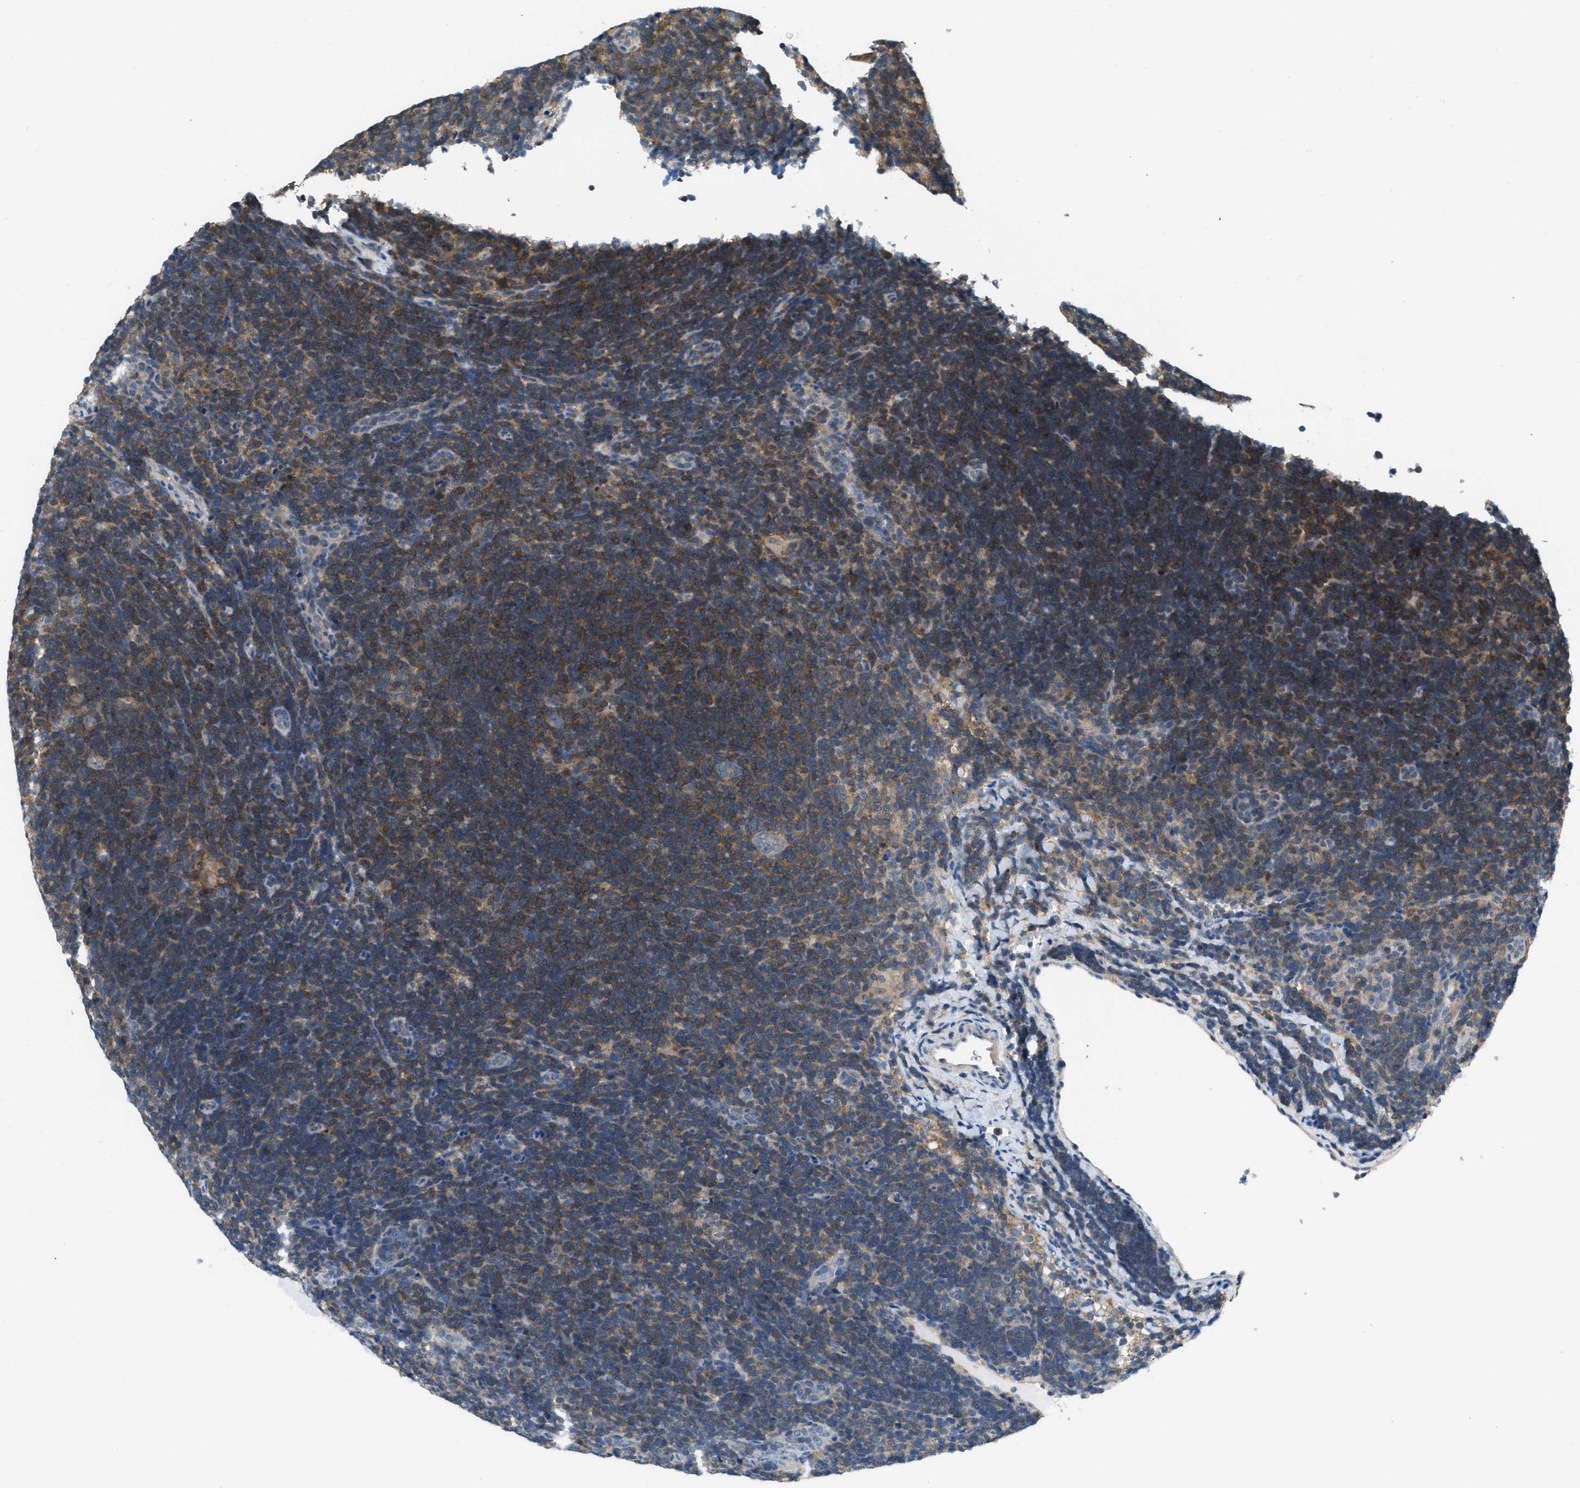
{"staining": {"intensity": "weak", "quantity": "<25%", "location": "cytoplasmic/membranous"}, "tissue": "lymphoma", "cell_type": "Tumor cells", "image_type": "cancer", "snomed": [{"axis": "morphology", "description": "Hodgkin's disease, NOS"}, {"axis": "topography", "description": "Lymph node"}], "caption": "This is an immunohistochemistry histopathology image of lymphoma. There is no expression in tumor cells.", "gene": "PIP5K1C", "patient": {"sex": "female", "age": 57}}